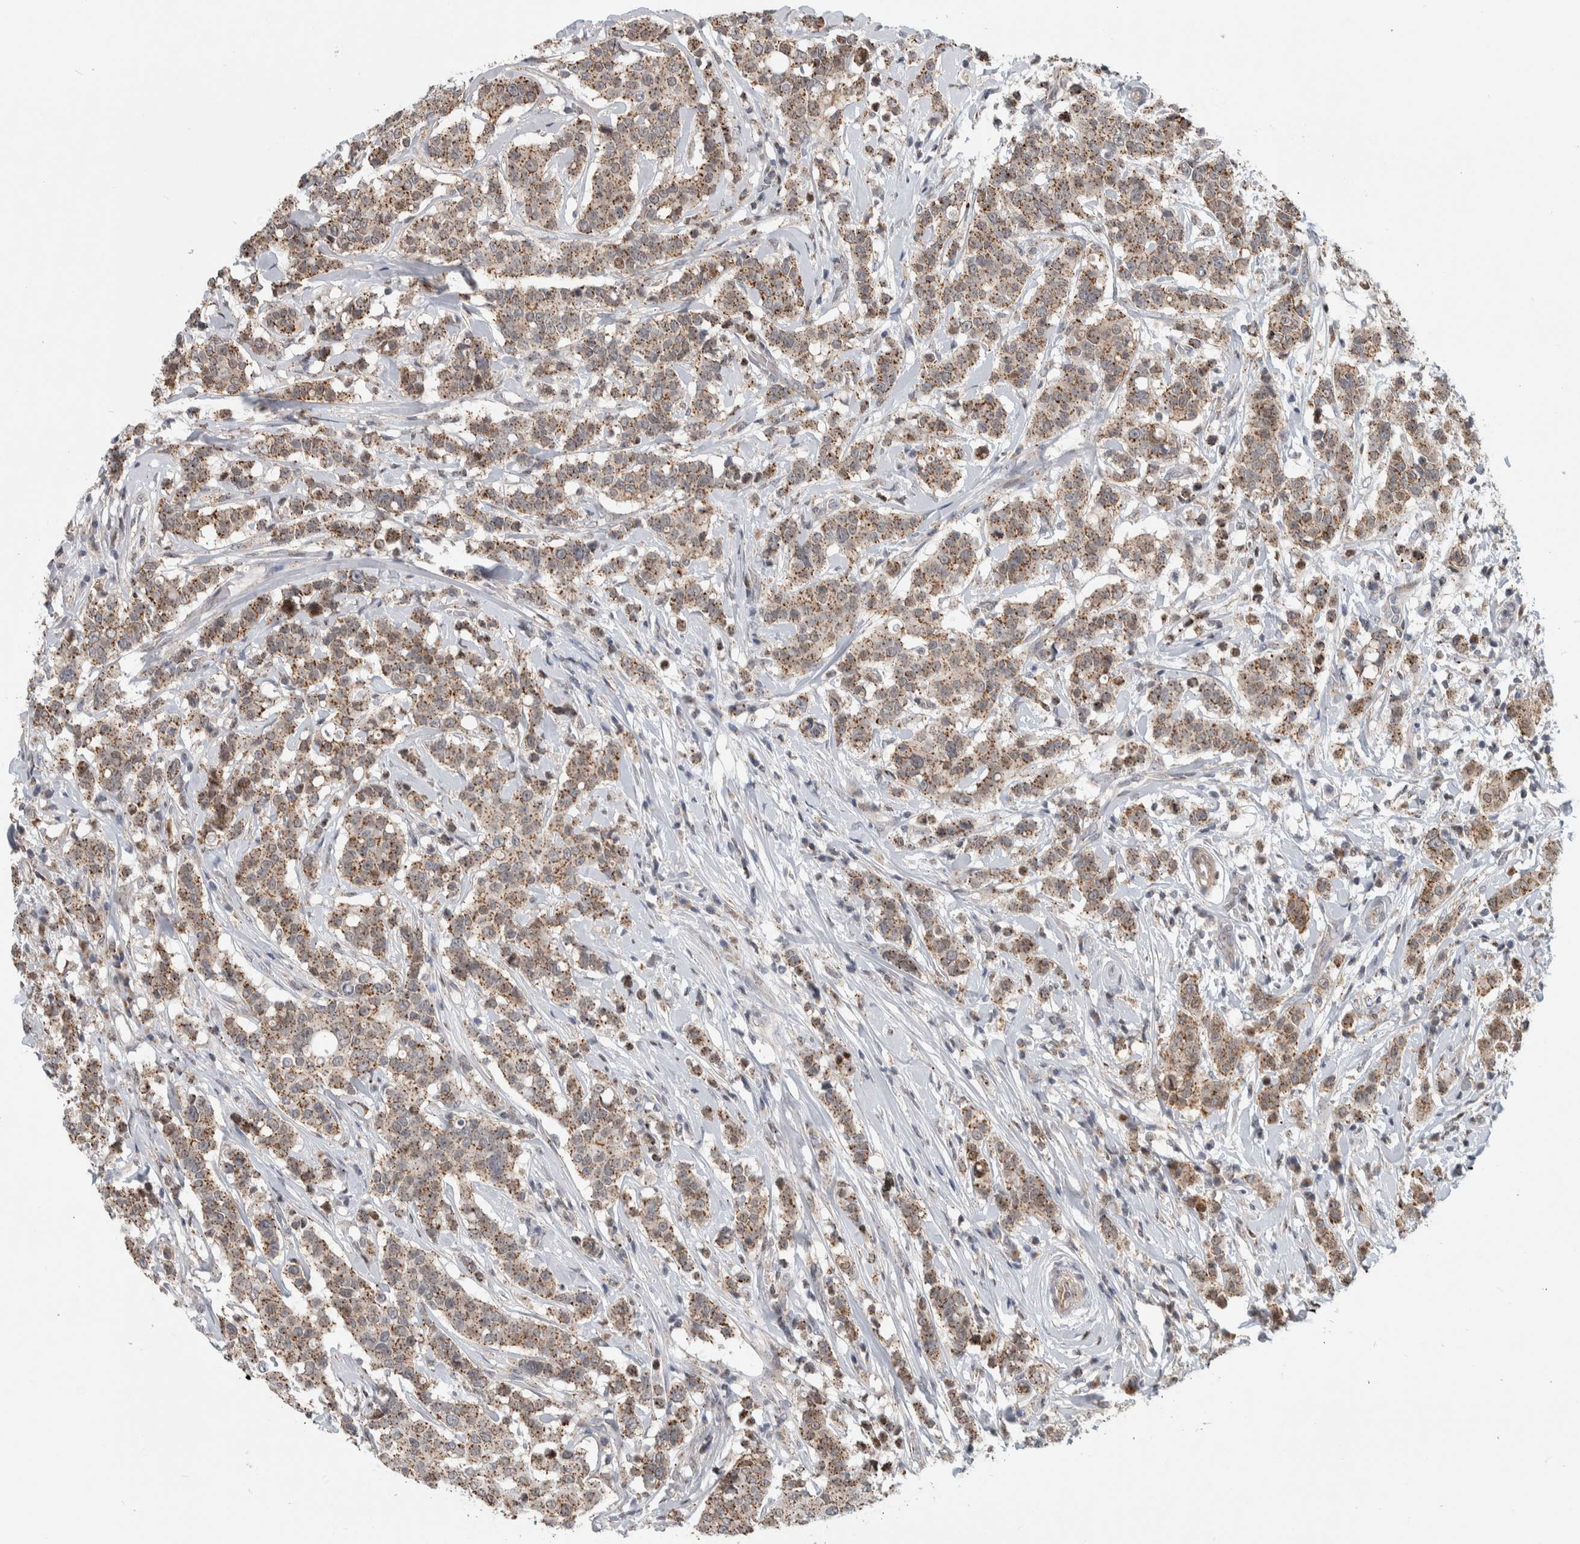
{"staining": {"intensity": "moderate", "quantity": ">75%", "location": "cytoplasmic/membranous"}, "tissue": "breast cancer", "cell_type": "Tumor cells", "image_type": "cancer", "snomed": [{"axis": "morphology", "description": "Duct carcinoma"}, {"axis": "topography", "description": "Breast"}], "caption": "DAB immunohistochemical staining of breast cancer (infiltrating ductal carcinoma) demonstrates moderate cytoplasmic/membranous protein positivity in approximately >75% of tumor cells.", "gene": "MSL1", "patient": {"sex": "female", "age": 27}}